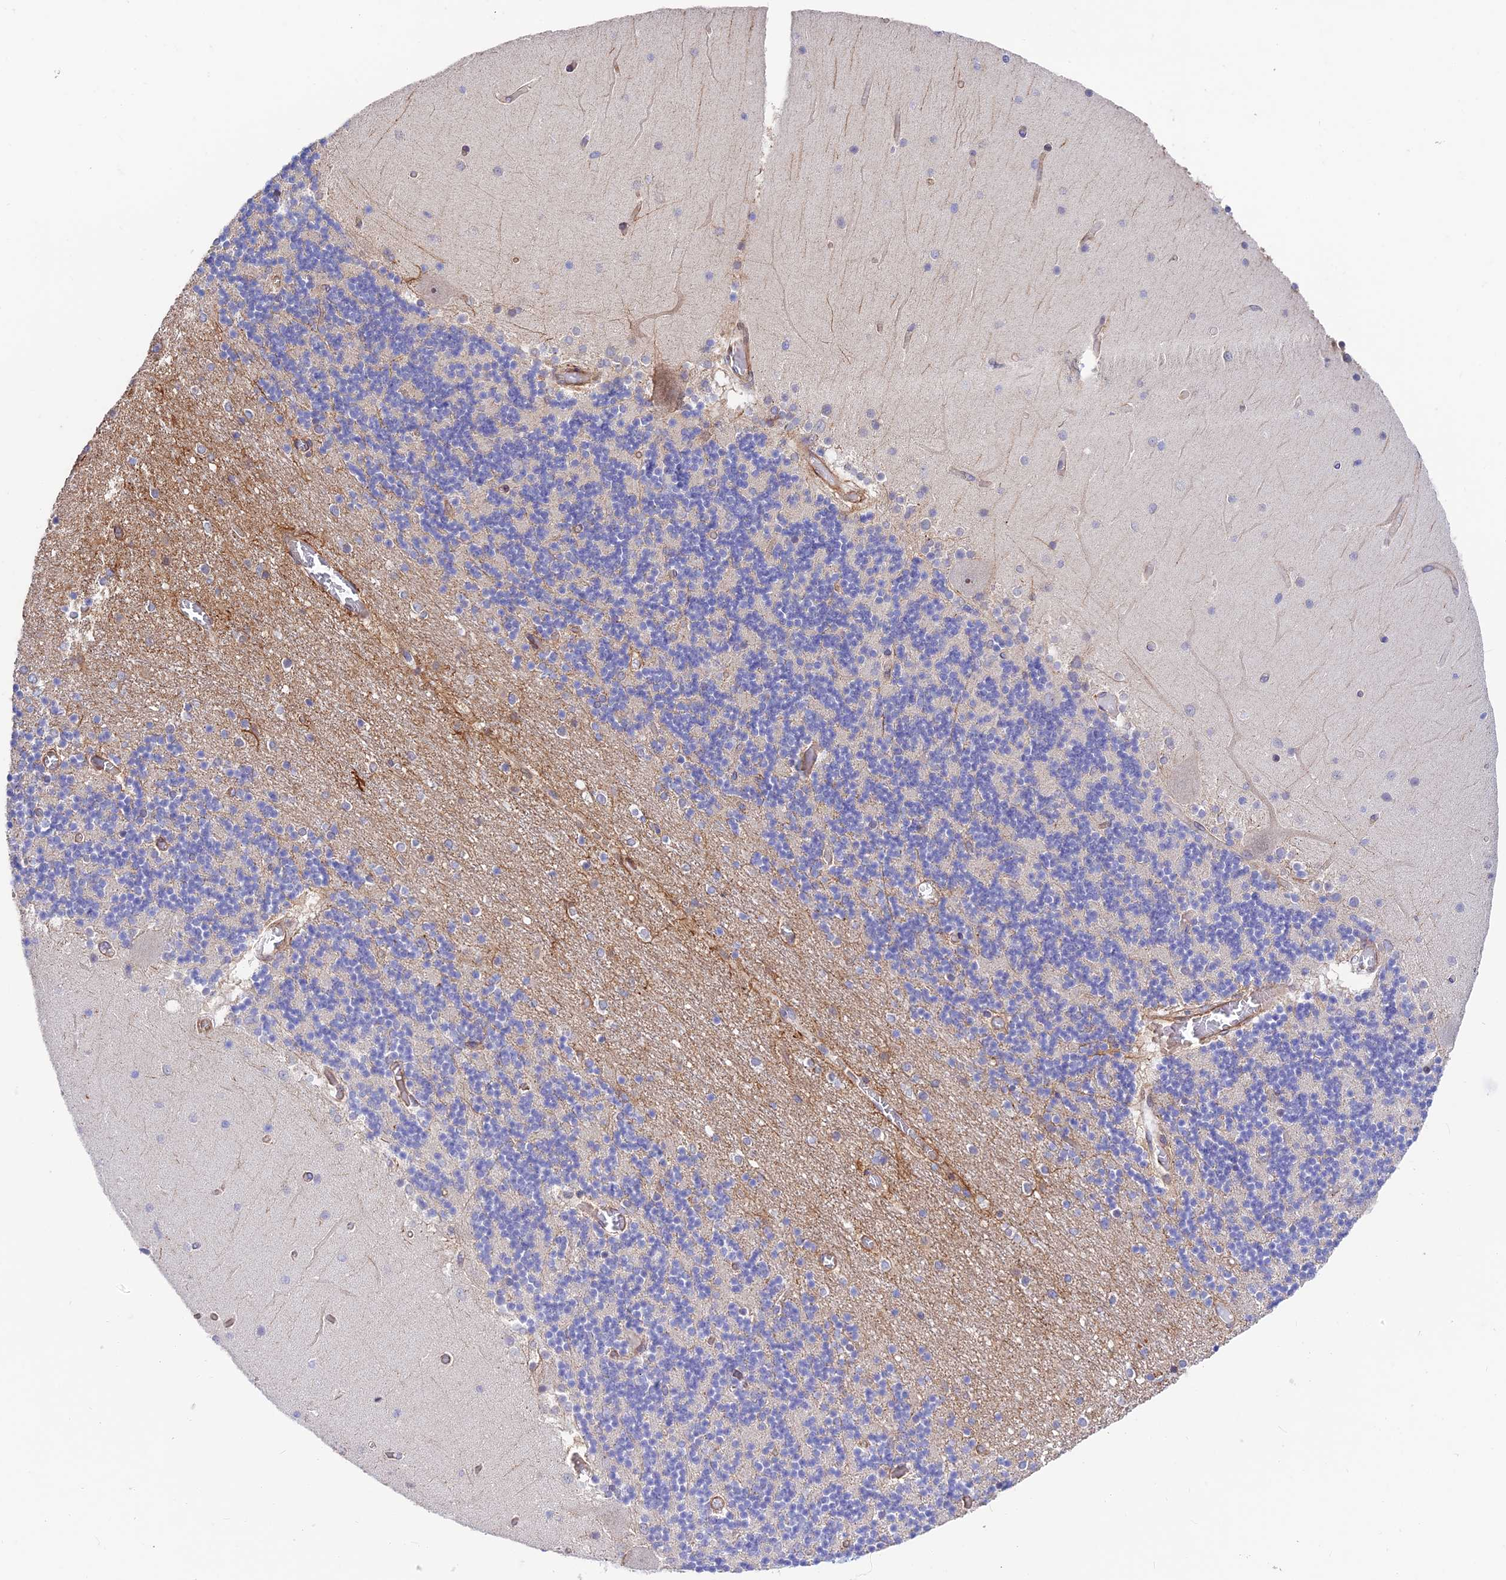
{"staining": {"intensity": "weak", "quantity": "<25%", "location": "cytoplasmic/membranous"}, "tissue": "cerebellum", "cell_type": "Cells in granular layer", "image_type": "normal", "snomed": [{"axis": "morphology", "description": "Normal tissue, NOS"}, {"axis": "topography", "description": "Cerebellum"}], "caption": "An IHC micrograph of unremarkable cerebellum is shown. There is no staining in cells in granular layer of cerebellum.", "gene": "EXOC3L4", "patient": {"sex": "female", "age": 28}}